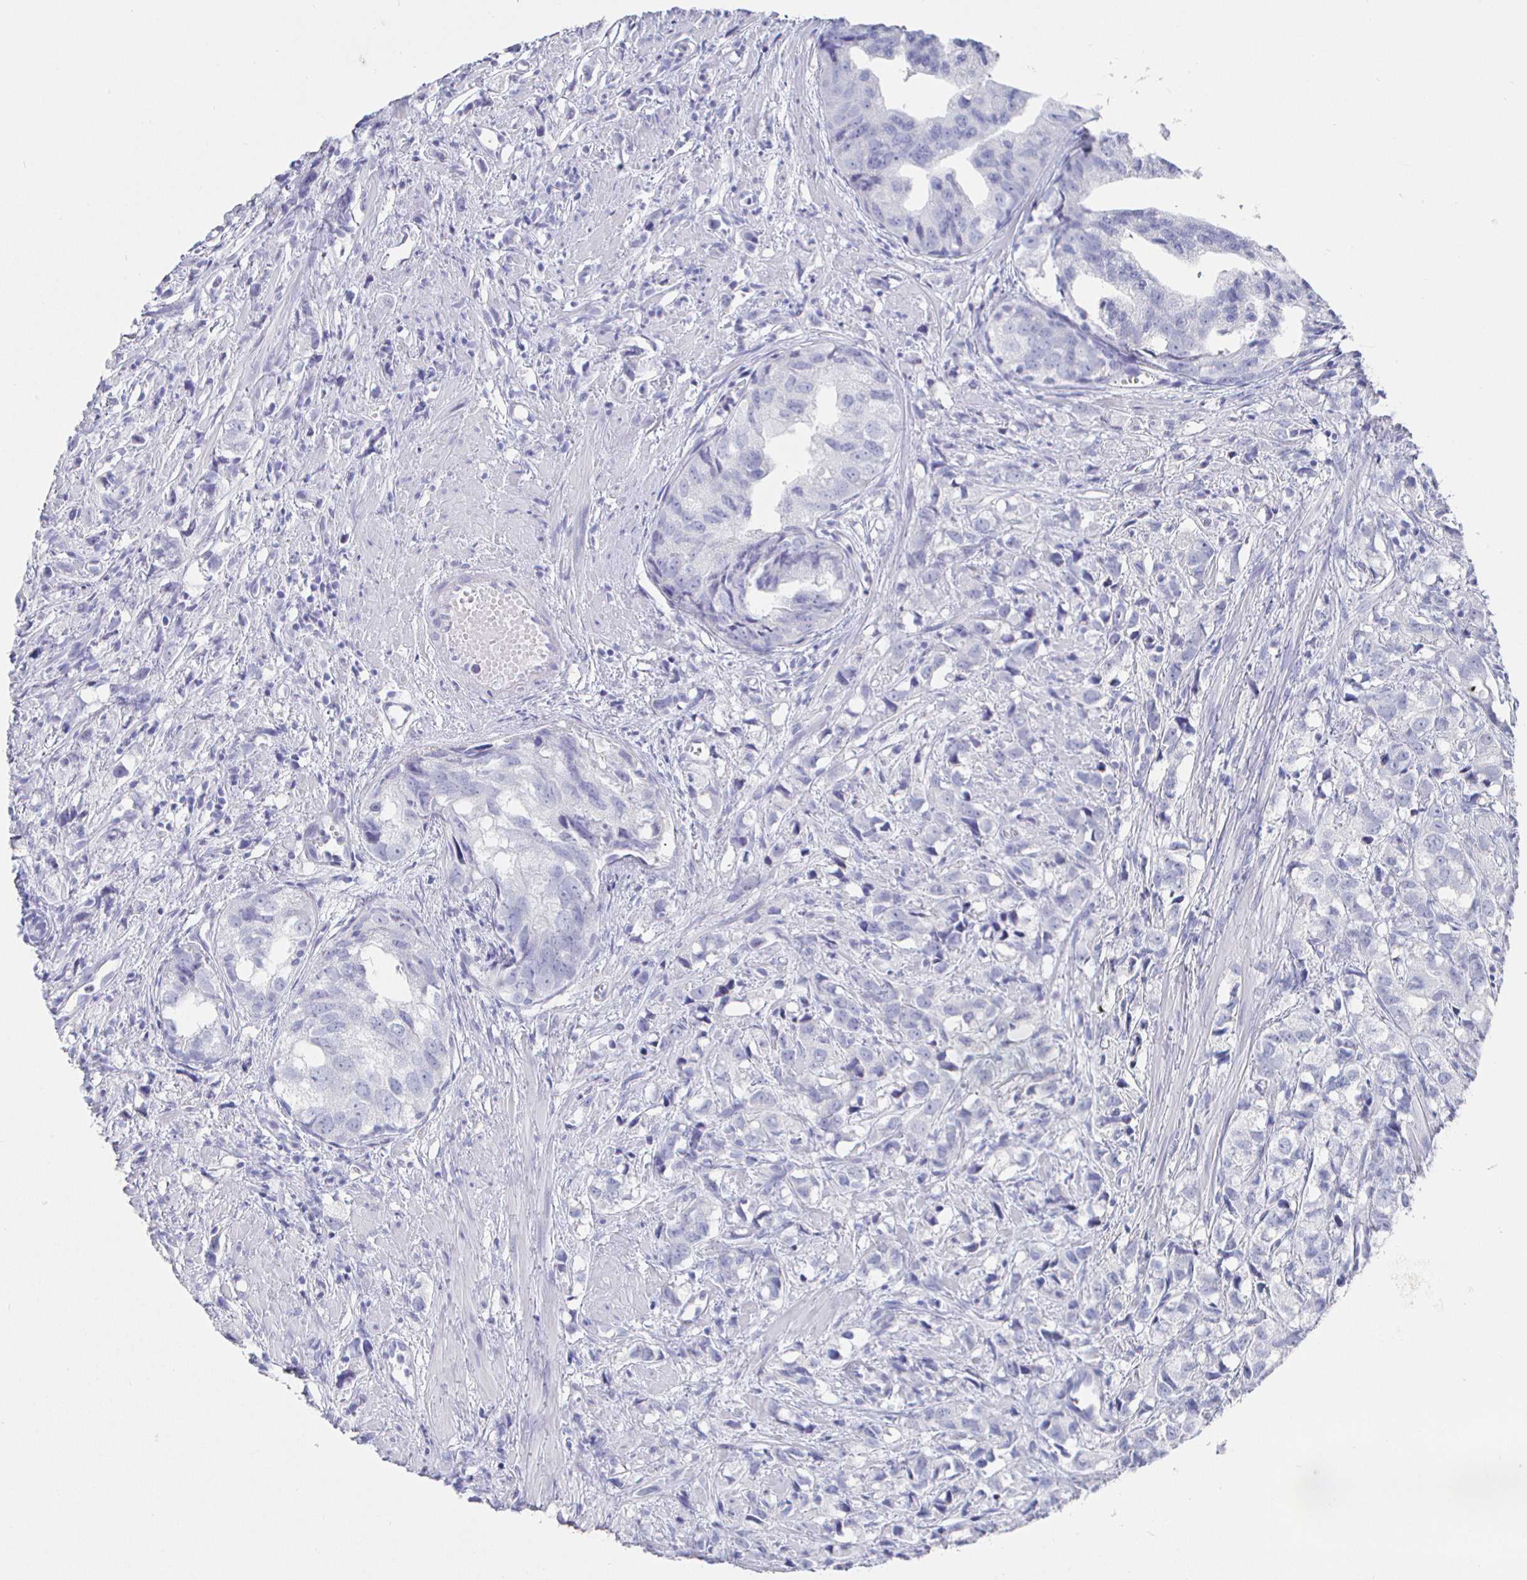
{"staining": {"intensity": "negative", "quantity": "none", "location": "none"}, "tissue": "prostate cancer", "cell_type": "Tumor cells", "image_type": "cancer", "snomed": [{"axis": "morphology", "description": "Adenocarcinoma, High grade"}, {"axis": "topography", "description": "Prostate"}], "caption": "This is an immunohistochemistry micrograph of prostate adenocarcinoma (high-grade). There is no staining in tumor cells.", "gene": "CLCA1", "patient": {"sex": "male", "age": 58}}